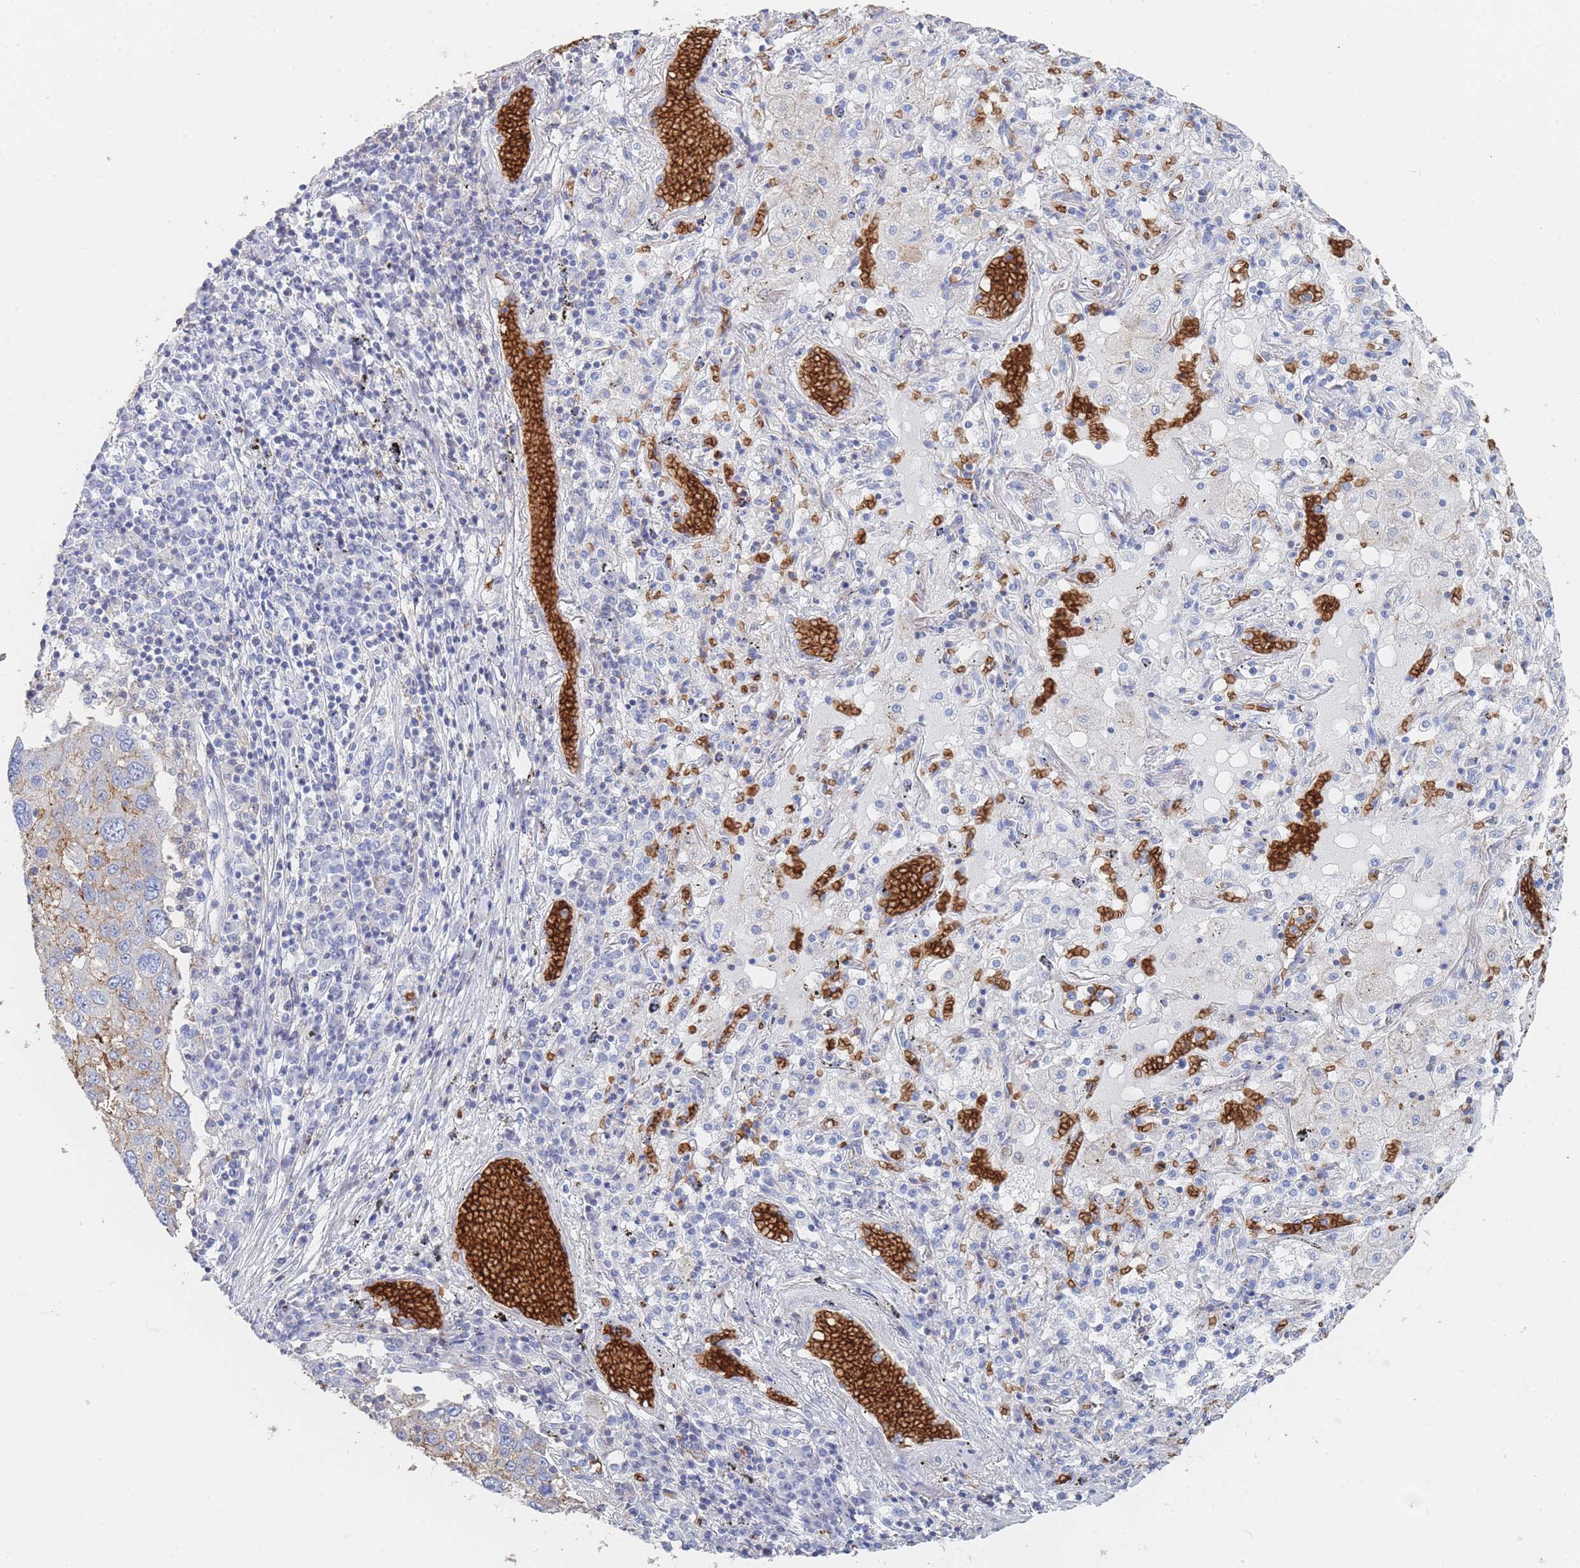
{"staining": {"intensity": "weak", "quantity": "<25%", "location": "cytoplasmic/membranous"}, "tissue": "lung cancer", "cell_type": "Tumor cells", "image_type": "cancer", "snomed": [{"axis": "morphology", "description": "Squamous cell carcinoma, NOS"}, {"axis": "topography", "description": "Lung"}], "caption": "DAB (3,3'-diaminobenzidine) immunohistochemical staining of human lung cancer (squamous cell carcinoma) reveals no significant staining in tumor cells.", "gene": "SLC2A1", "patient": {"sex": "male", "age": 65}}